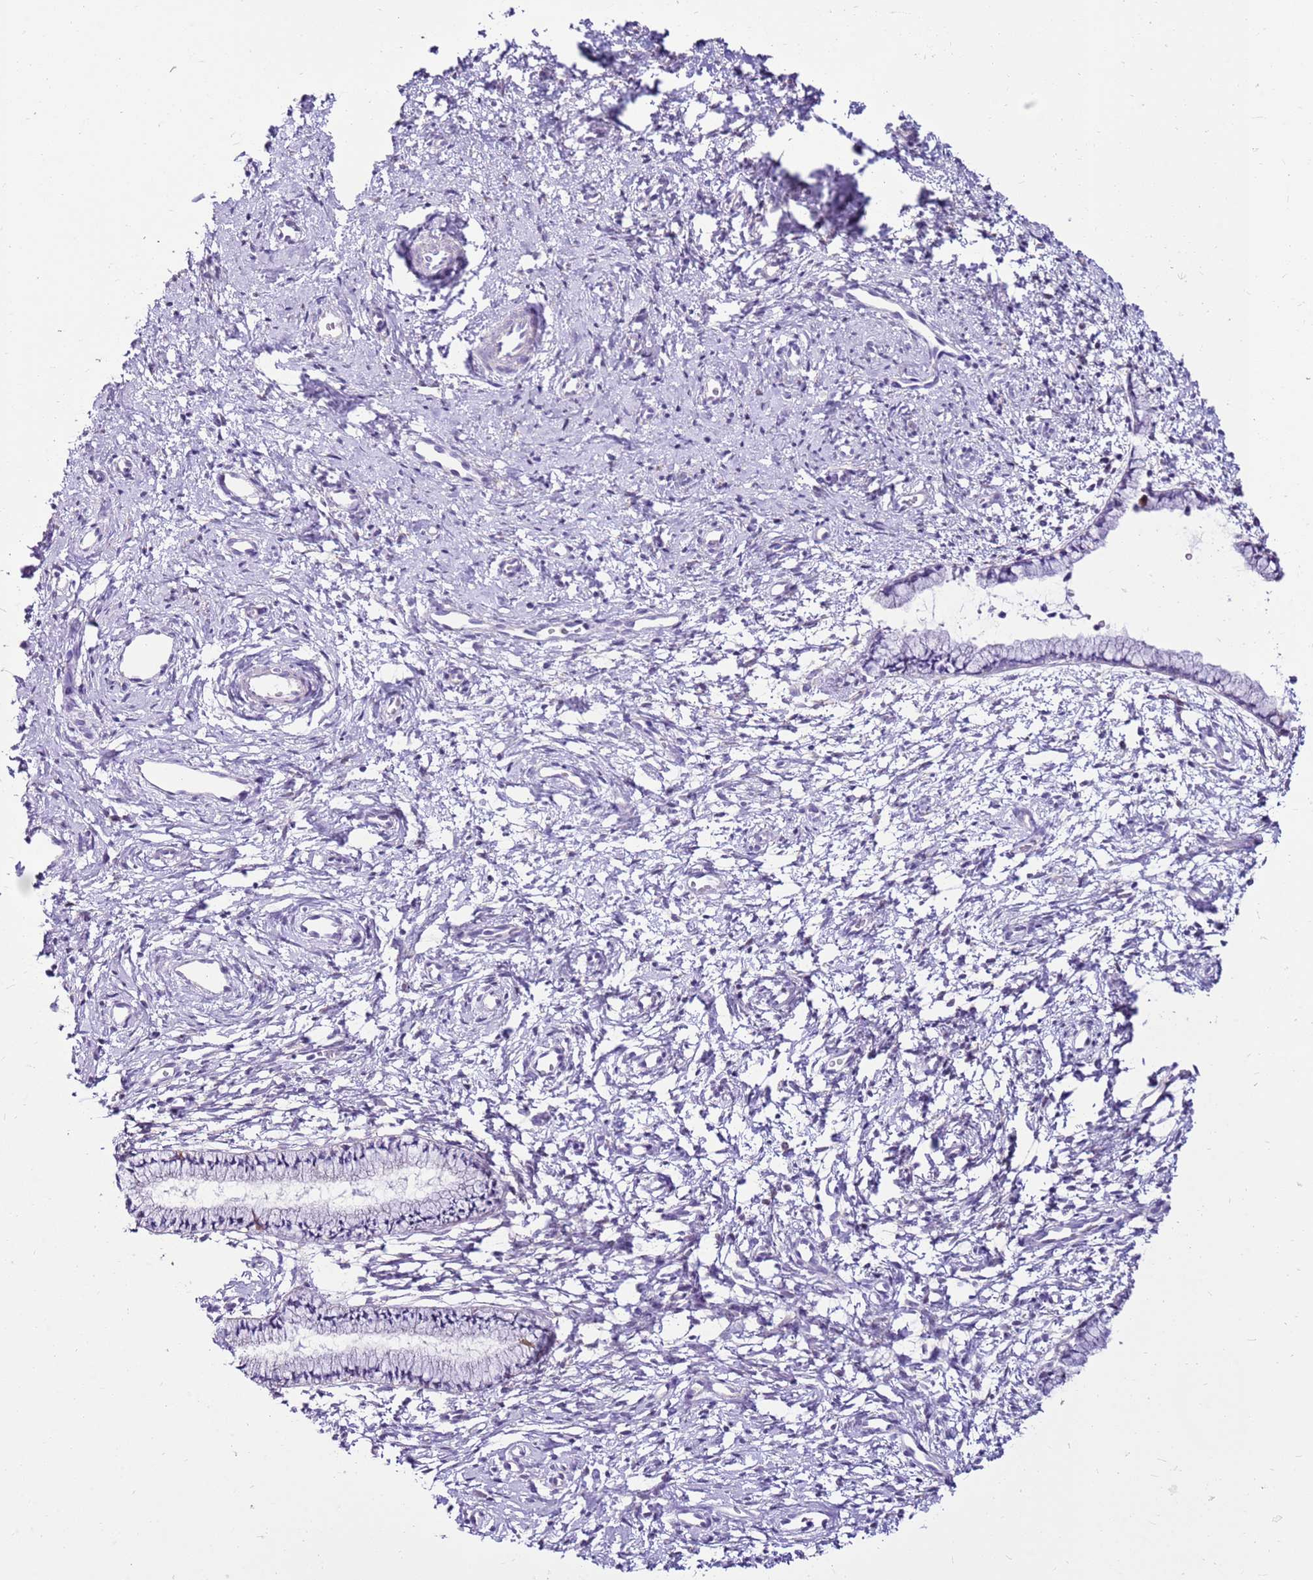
{"staining": {"intensity": "negative", "quantity": "none", "location": "none"}, "tissue": "cervix", "cell_type": "Glandular cells", "image_type": "normal", "snomed": [{"axis": "morphology", "description": "Normal tissue, NOS"}, {"axis": "topography", "description": "Cervix"}], "caption": "This is an immunohistochemistry image of normal cervix. There is no expression in glandular cells.", "gene": "SLC38A5", "patient": {"sex": "female", "age": 57}}